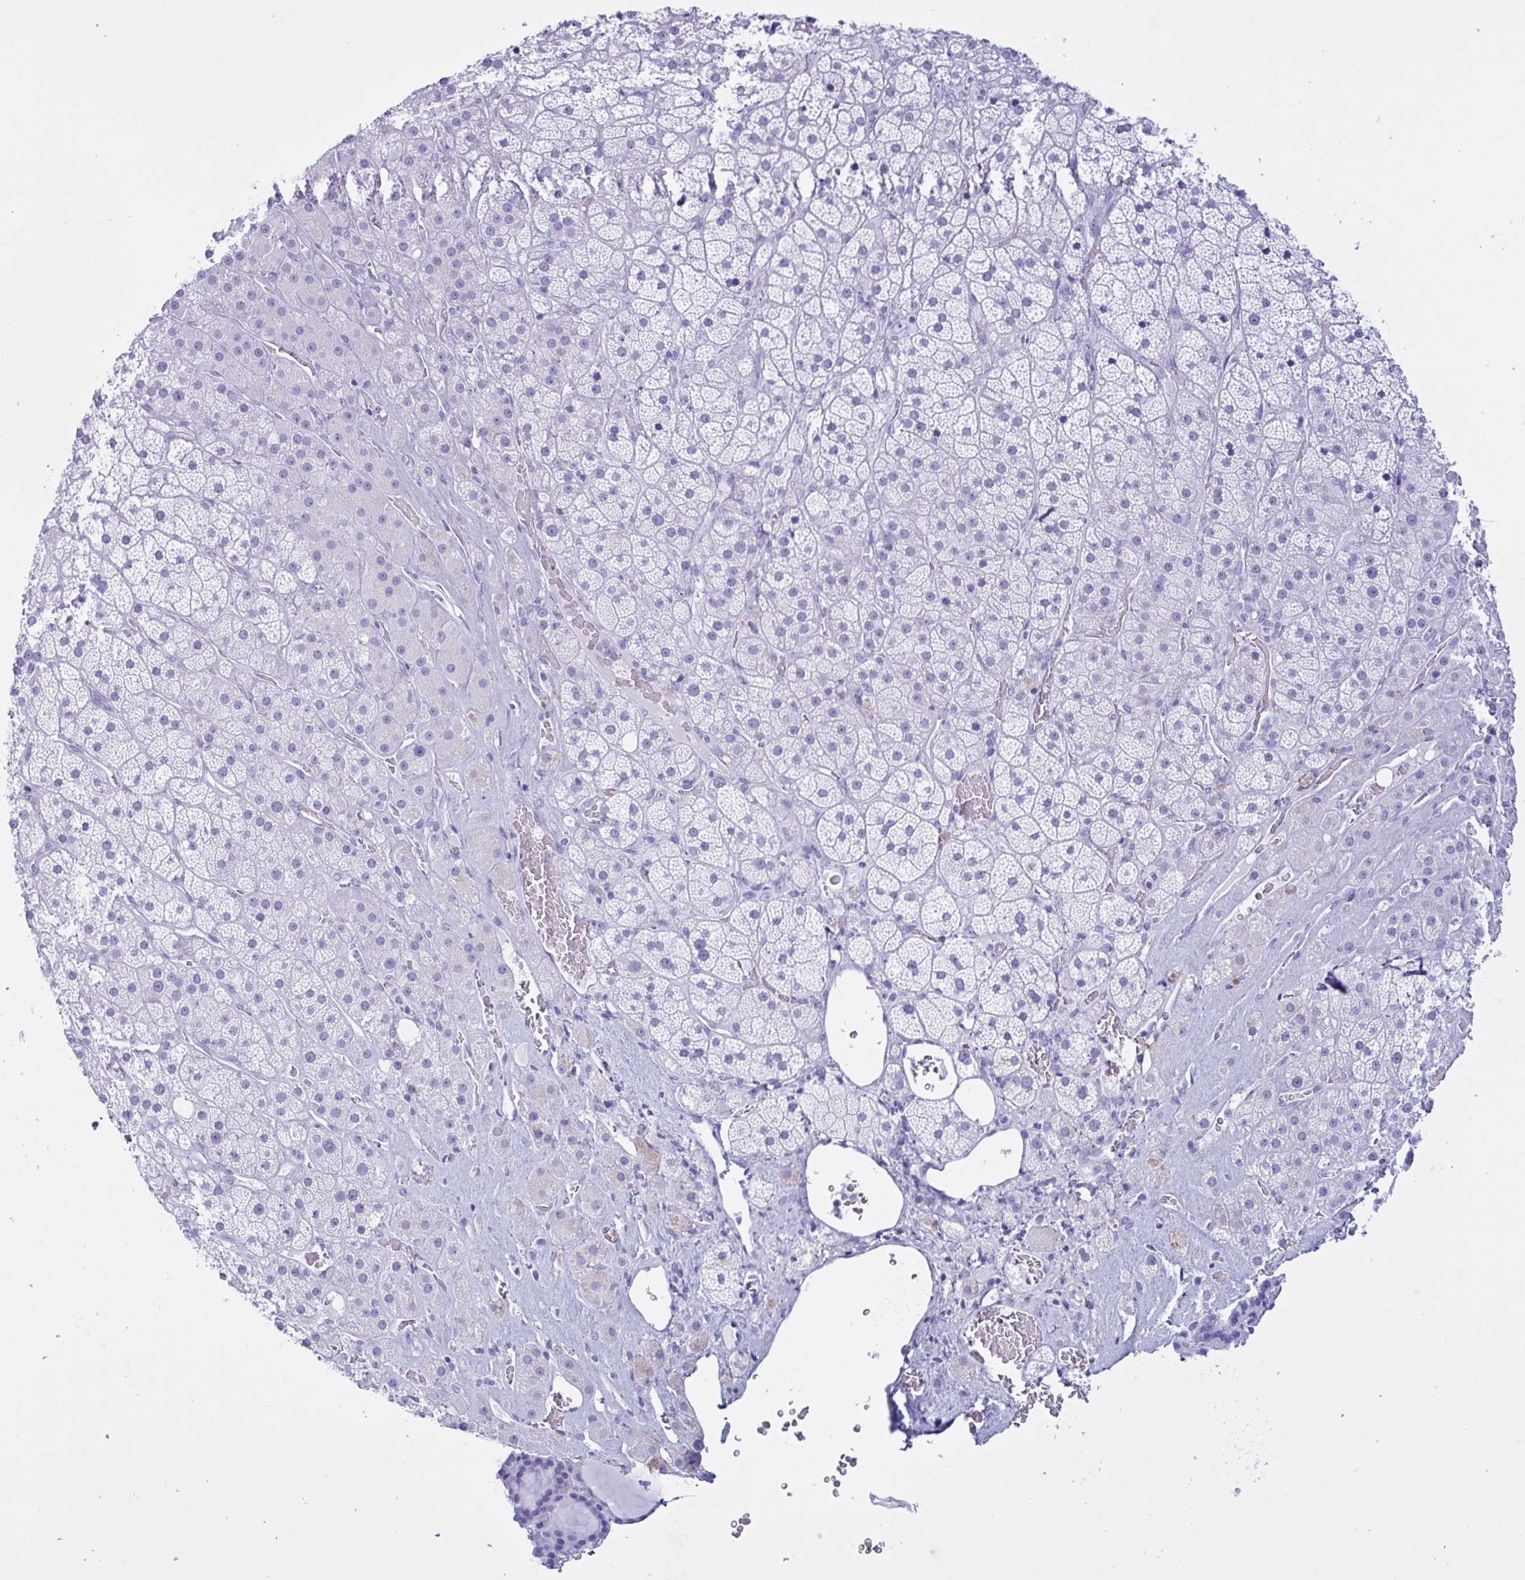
{"staining": {"intensity": "negative", "quantity": "none", "location": "none"}, "tissue": "adrenal gland", "cell_type": "Glandular cells", "image_type": "normal", "snomed": [{"axis": "morphology", "description": "Normal tissue, NOS"}, {"axis": "topography", "description": "Adrenal gland"}], "caption": "Immunohistochemistry of normal adrenal gland exhibits no expression in glandular cells.", "gene": "MRGPRG", "patient": {"sex": "male", "age": 57}}